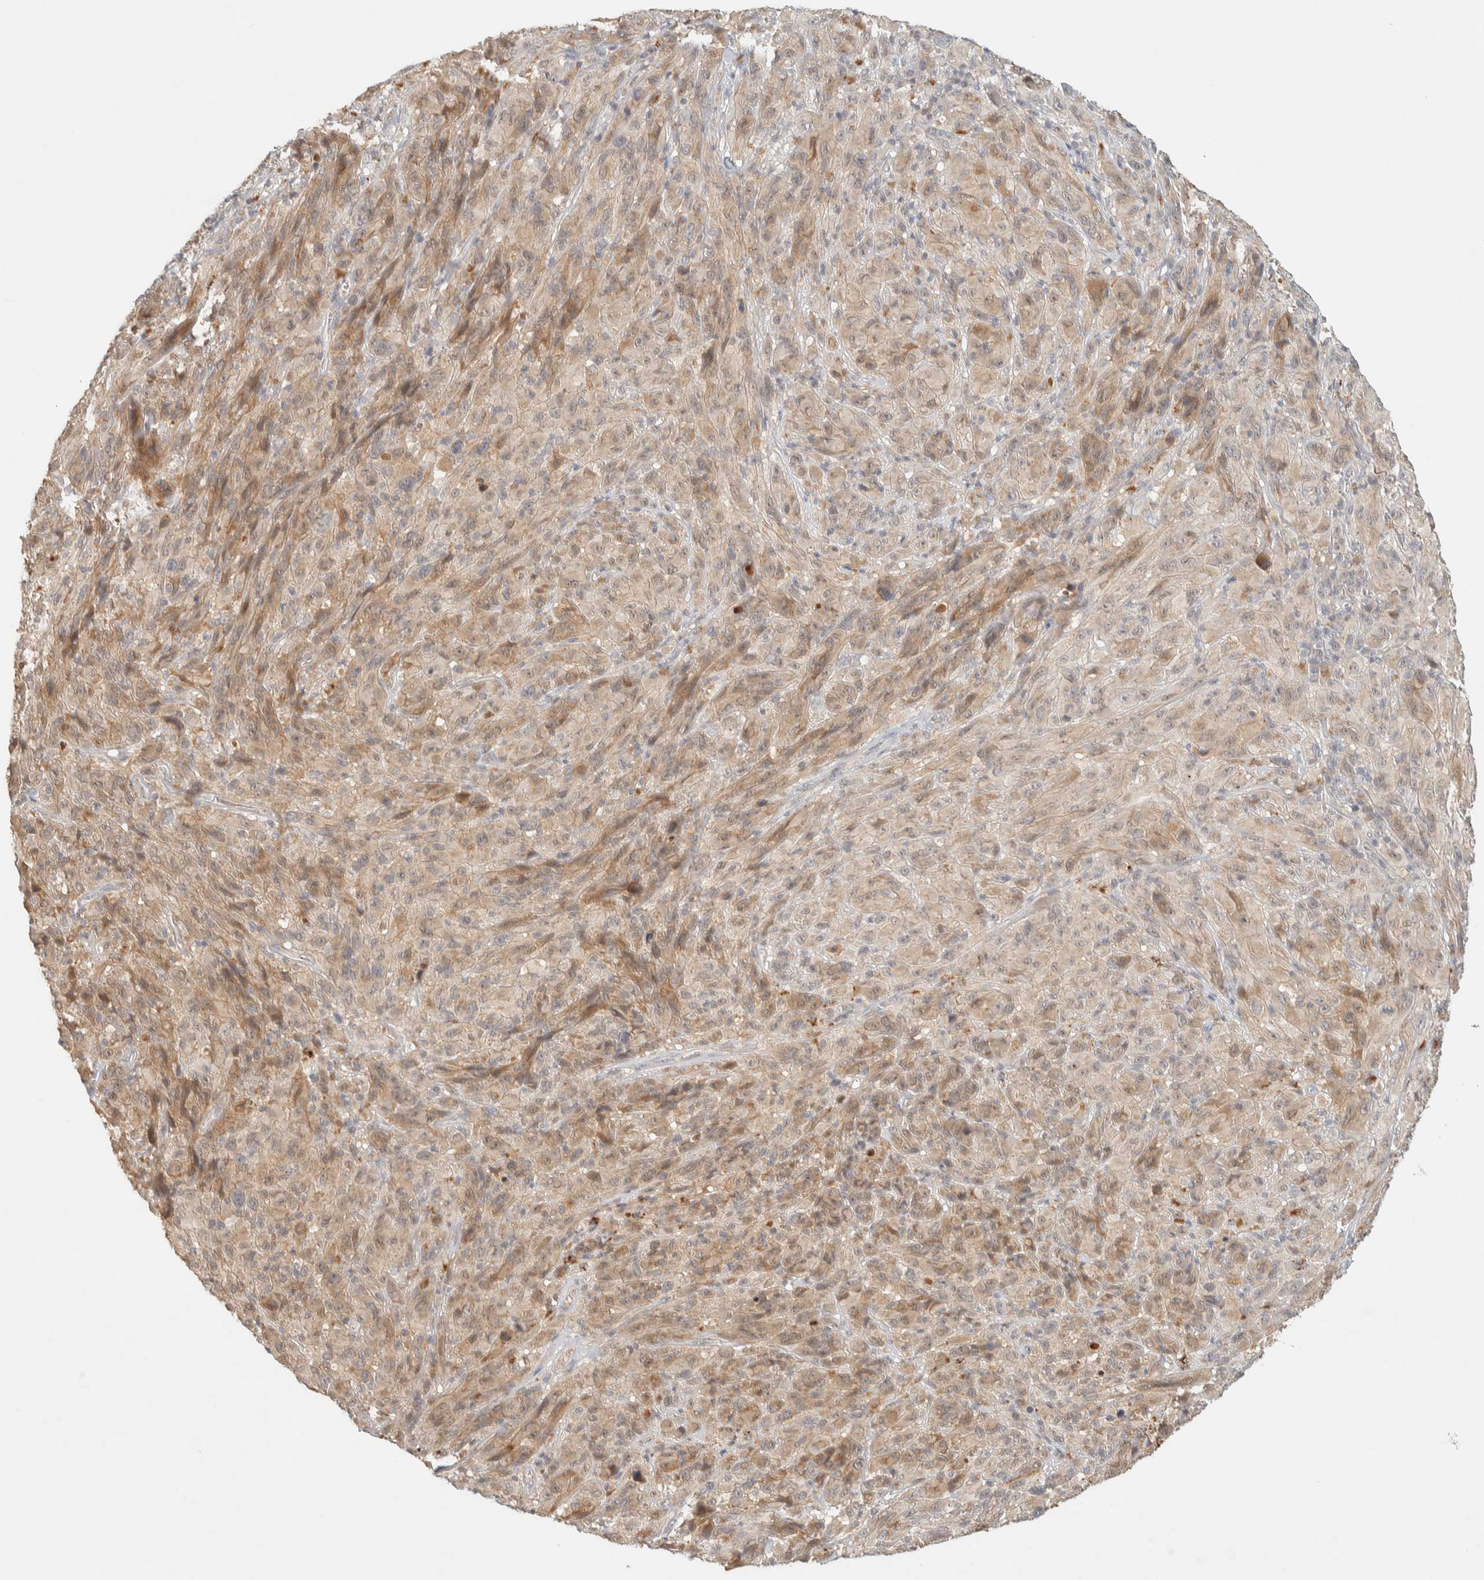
{"staining": {"intensity": "weak", "quantity": ">75%", "location": "cytoplasmic/membranous"}, "tissue": "melanoma", "cell_type": "Tumor cells", "image_type": "cancer", "snomed": [{"axis": "morphology", "description": "Malignant melanoma, NOS"}, {"axis": "topography", "description": "Skin of head"}], "caption": "Protein expression analysis of malignant melanoma shows weak cytoplasmic/membranous staining in approximately >75% of tumor cells.", "gene": "ITPA", "patient": {"sex": "male", "age": 96}}